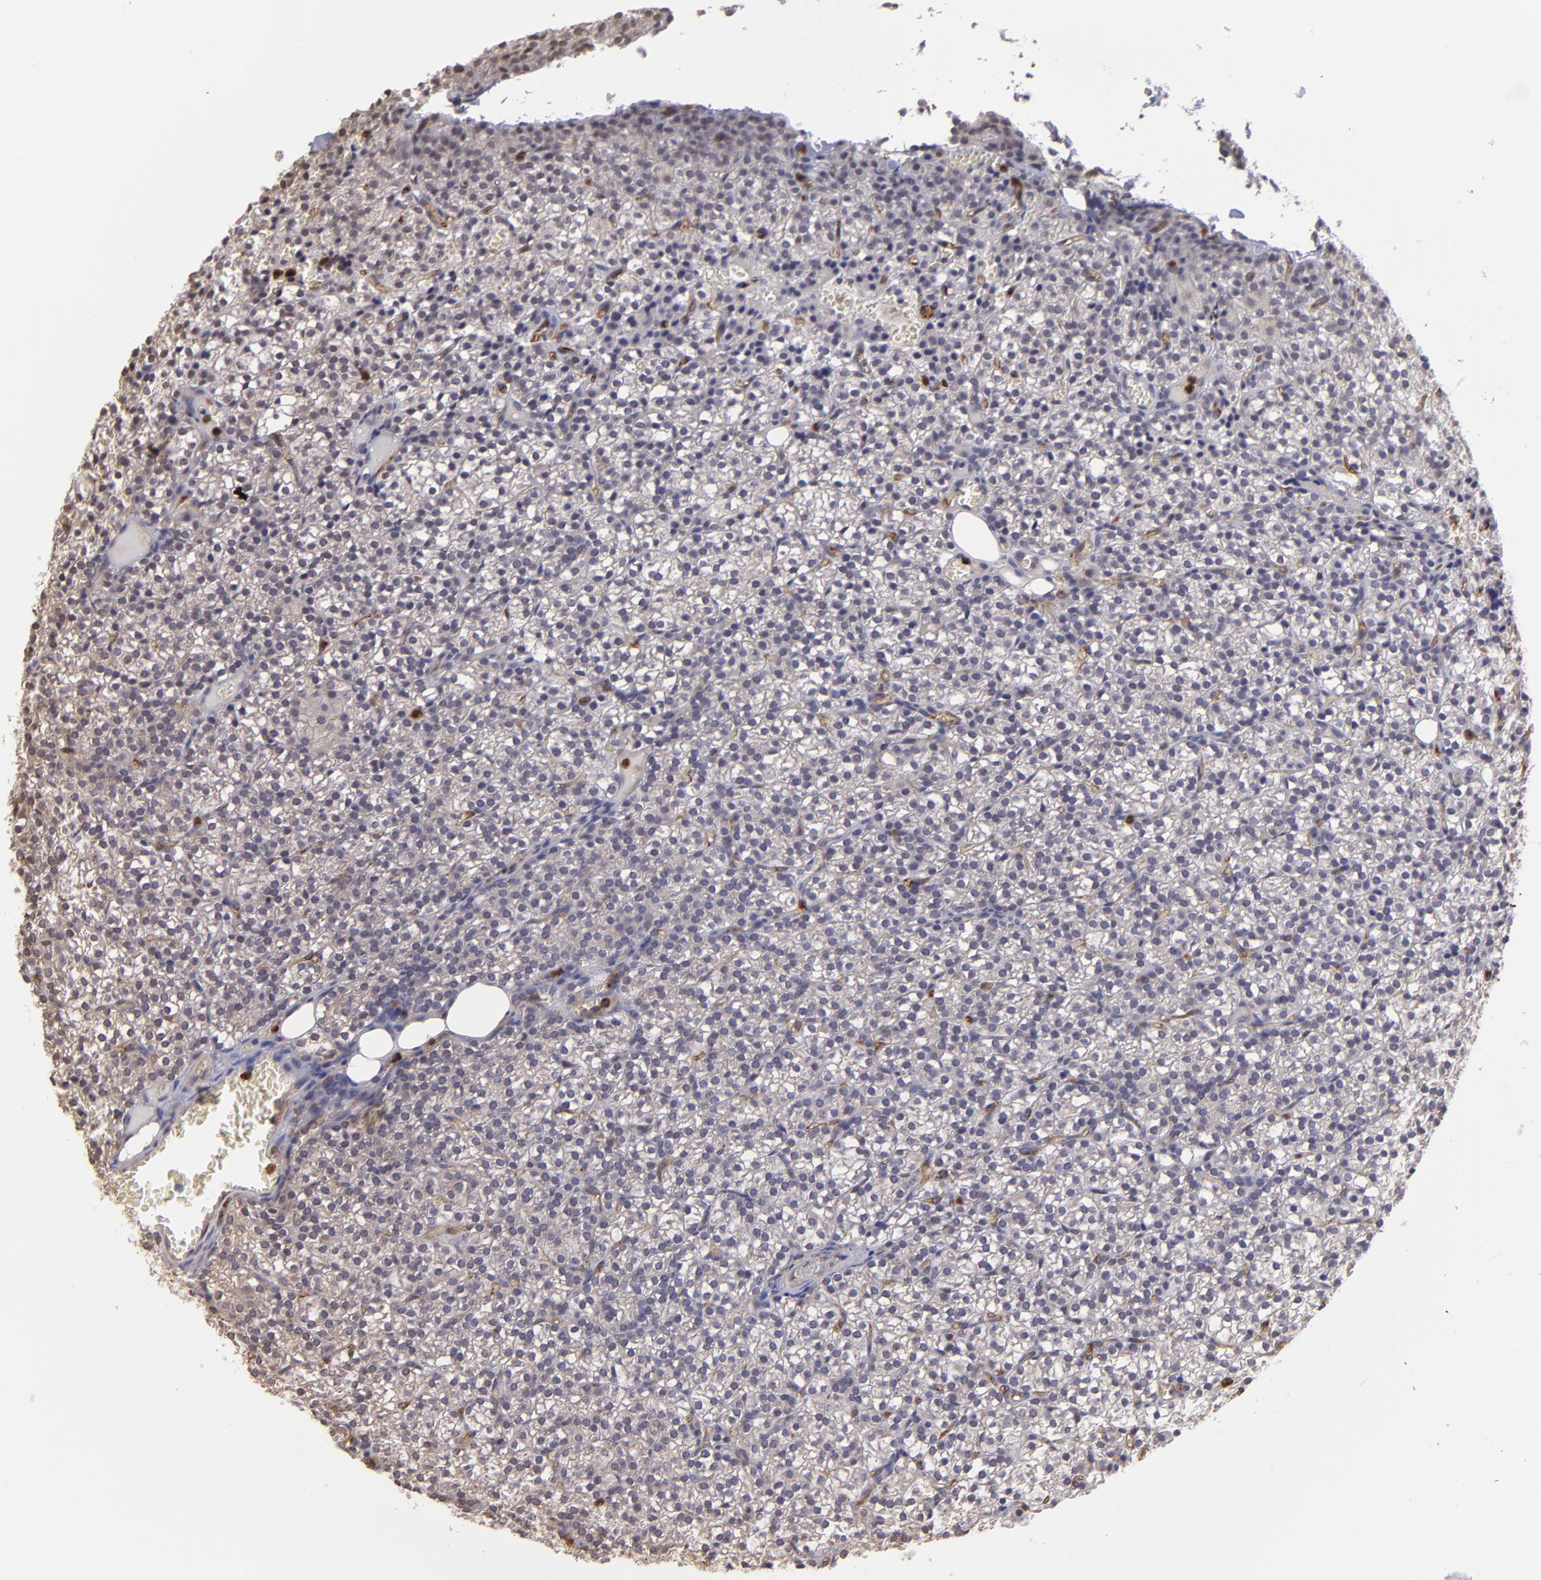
{"staining": {"intensity": "weak", "quantity": ">75%", "location": "cytoplasmic/membranous"}, "tissue": "parathyroid gland", "cell_type": "Glandular cells", "image_type": "normal", "snomed": [{"axis": "morphology", "description": "Normal tissue, NOS"}, {"axis": "topography", "description": "Parathyroid gland"}], "caption": "Immunohistochemistry (IHC) staining of benign parathyroid gland, which displays low levels of weak cytoplasmic/membranous expression in approximately >75% of glandular cells indicating weak cytoplasmic/membranous protein staining. The staining was performed using DAB (brown) for protein detection and nuclei were counterstained in hematoxylin (blue).", "gene": "DYSF", "patient": {"sex": "female", "age": 17}}